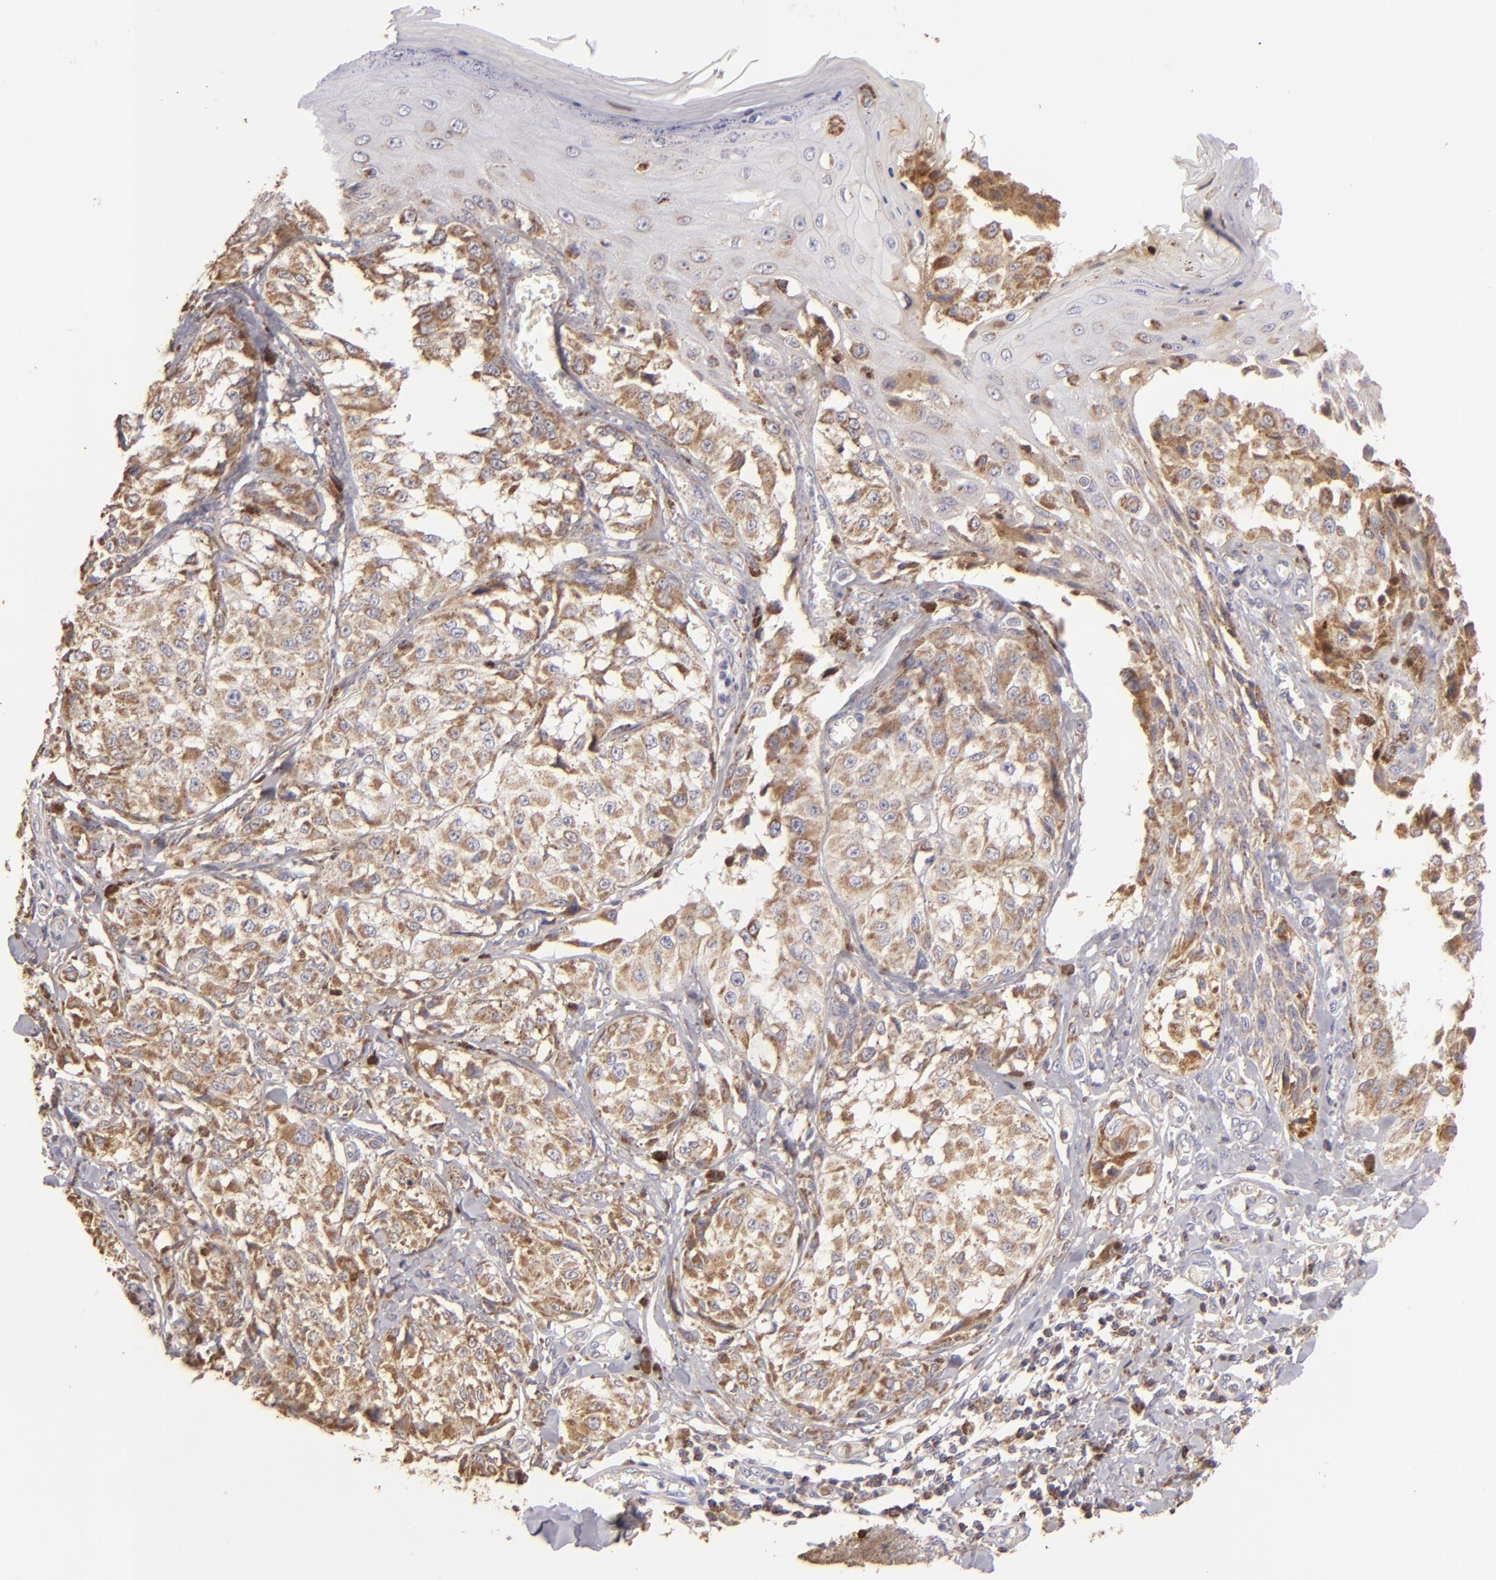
{"staining": {"intensity": "moderate", "quantity": ">75%", "location": "cytoplasmic/membranous"}, "tissue": "melanoma", "cell_type": "Tumor cells", "image_type": "cancer", "snomed": [{"axis": "morphology", "description": "Malignant melanoma, NOS"}, {"axis": "topography", "description": "Skin"}], "caption": "The photomicrograph demonstrates a brown stain indicating the presence of a protein in the cytoplasmic/membranous of tumor cells in malignant melanoma.", "gene": "CFB", "patient": {"sex": "female", "age": 82}}